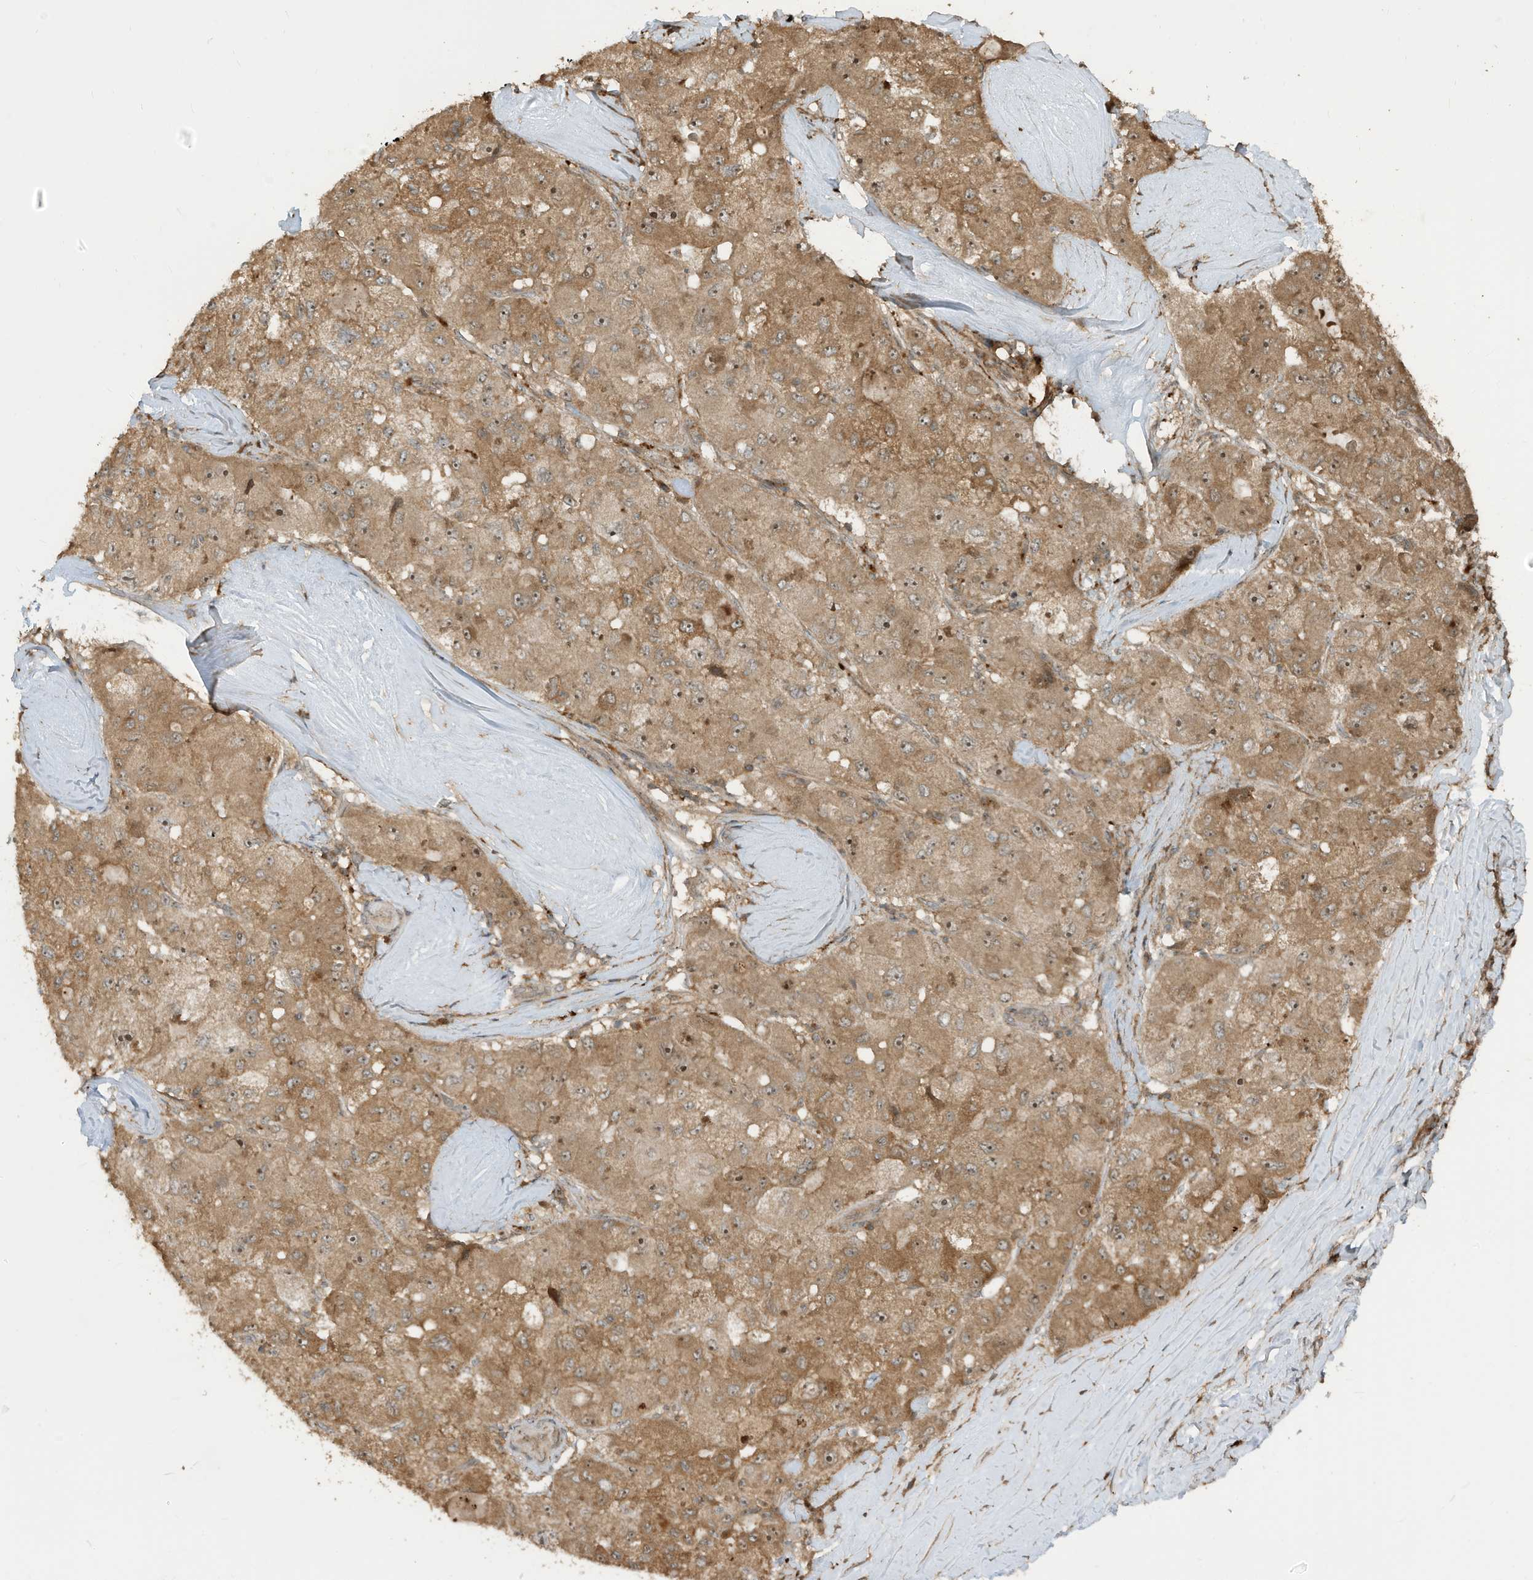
{"staining": {"intensity": "moderate", "quantity": ">75%", "location": "cytoplasmic/membranous,nuclear"}, "tissue": "liver cancer", "cell_type": "Tumor cells", "image_type": "cancer", "snomed": [{"axis": "morphology", "description": "Carcinoma, Hepatocellular, NOS"}, {"axis": "topography", "description": "Liver"}], "caption": "Hepatocellular carcinoma (liver) stained for a protein shows moderate cytoplasmic/membranous and nuclear positivity in tumor cells.", "gene": "CARF", "patient": {"sex": "male", "age": 80}}